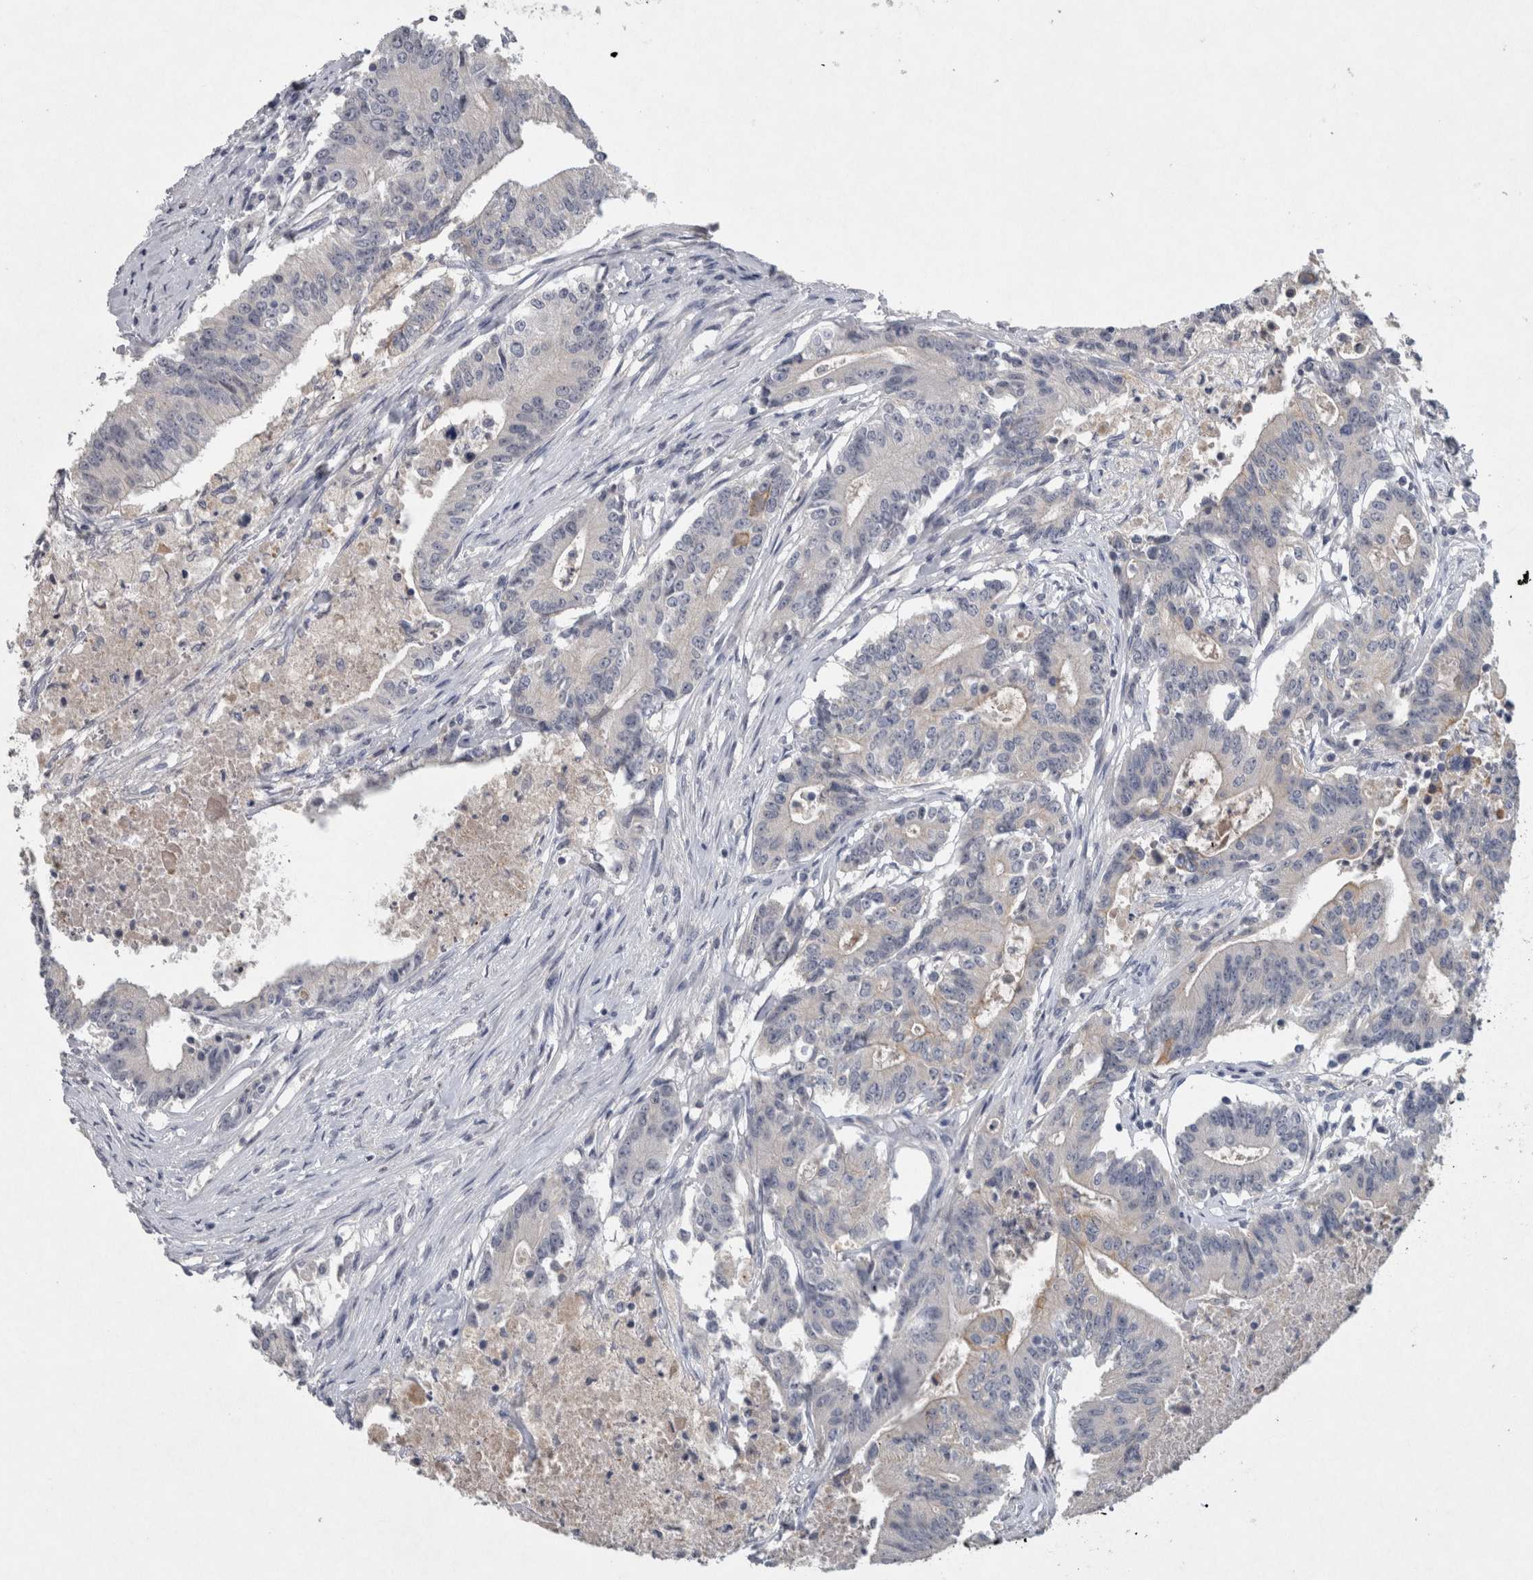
{"staining": {"intensity": "weak", "quantity": "<25%", "location": "cytoplasmic/membranous"}, "tissue": "colorectal cancer", "cell_type": "Tumor cells", "image_type": "cancer", "snomed": [{"axis": "morphology", "description": "Adenocarcinoma, NOS"}, {"axis": "topography", "description": "Colon"}], "caption": "Protein analysis of colorectal adenocarcinoma exhibits no significant staining in tumor cells.", "gene": "HEXD", "patient": {"sex": "female", "age": 77}}